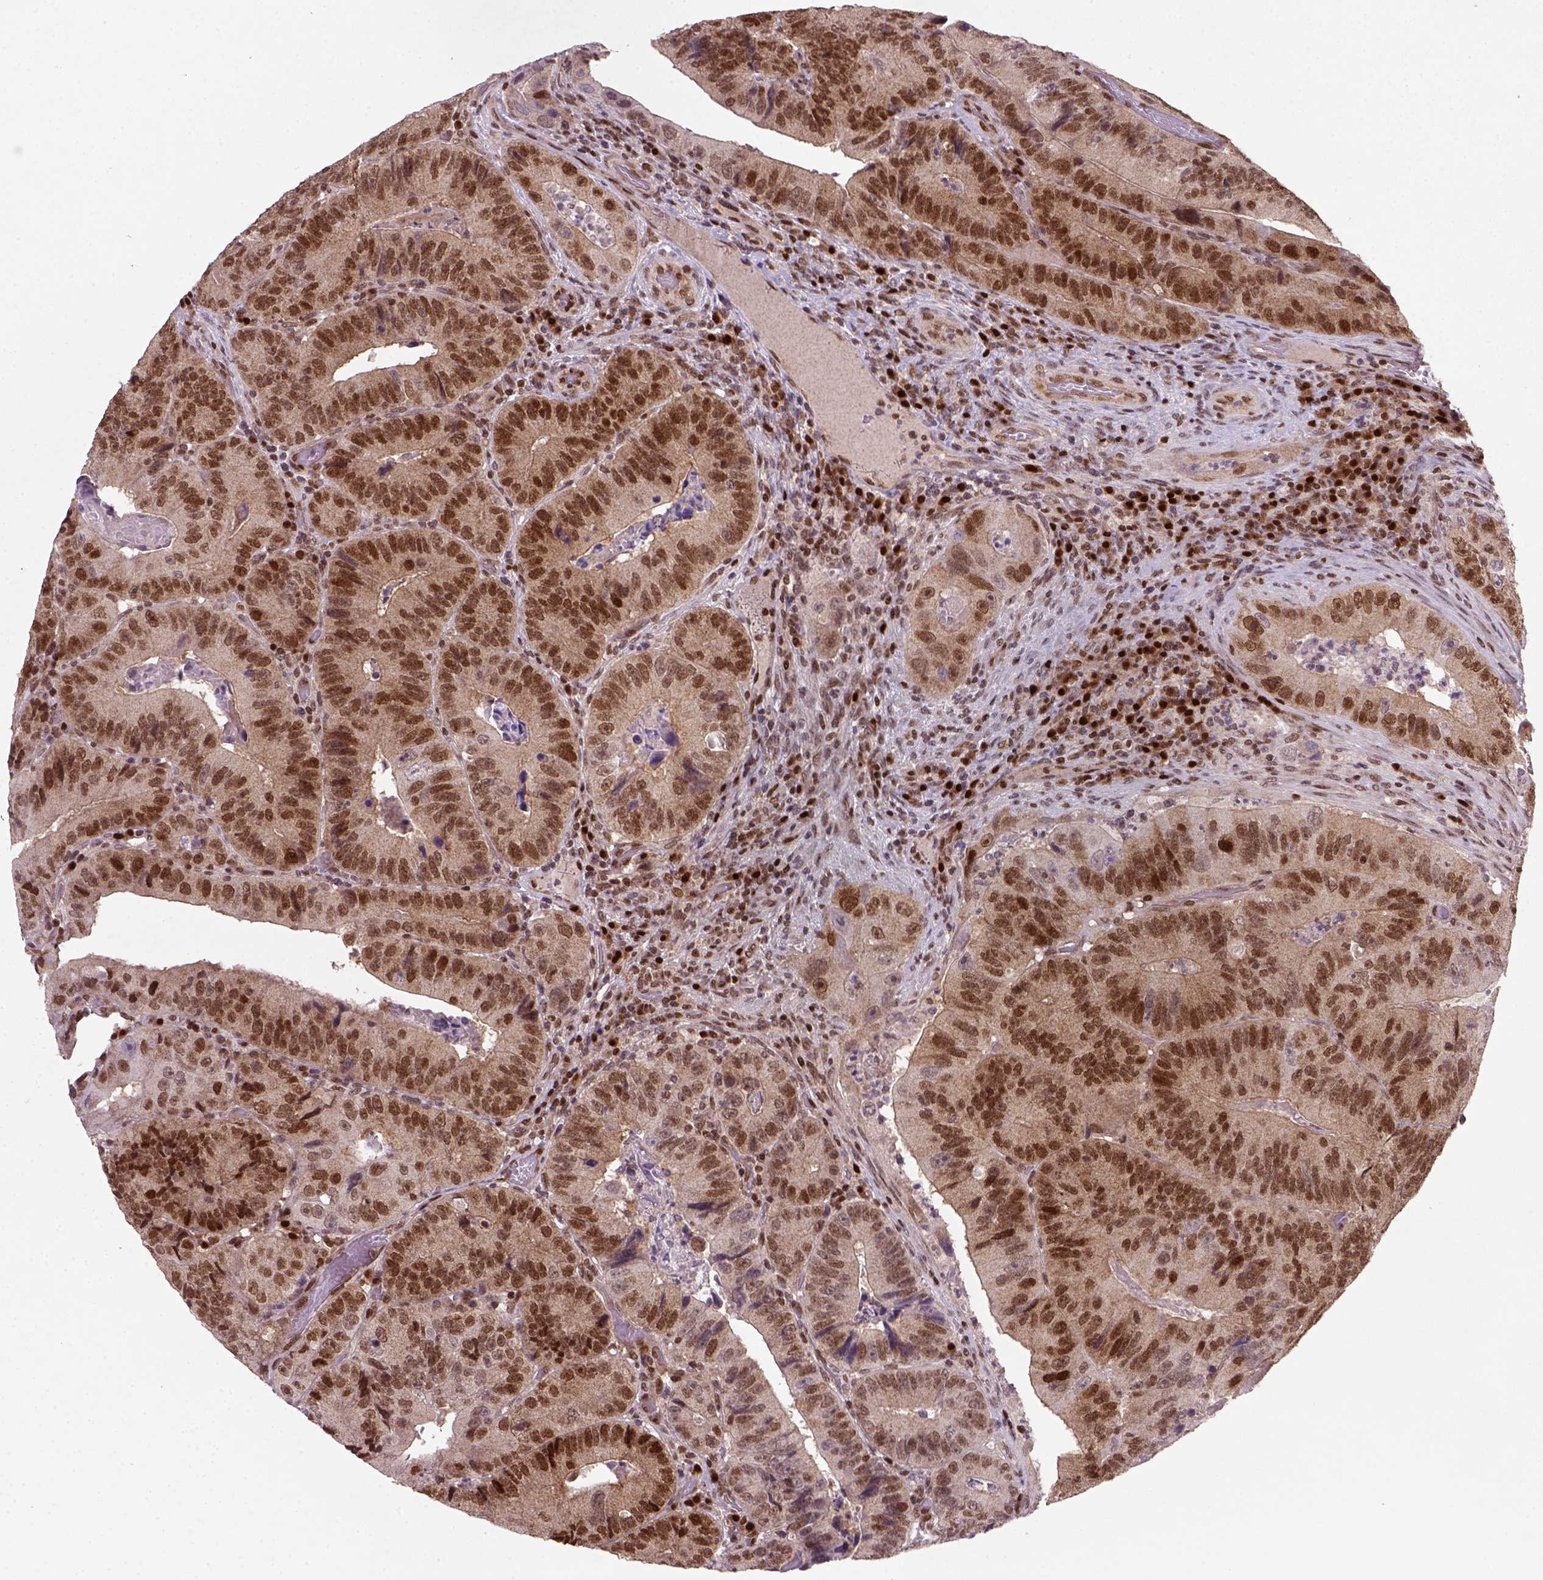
{"staining": {"intensity": "moderate", "quantity": ">75%", "location": "nuclear"}, "tissue": "colorectal cancer", "cell_type": "Tumor cells", "image_type": "cancer", "snomed": [{"axis": "morphology", "description": "Adenocarcinoma, NOS"}, {"axis": "topography", "description": "Colon"}], "caption": "There is medium levels of moderate nuclear expression in tumor cells of adenocarcinoma (colorectal), as demonstrated by immunohistochemical staining (brown color).", "gene": "MGMT", "patient": {"sex": "female", "age": 86}}